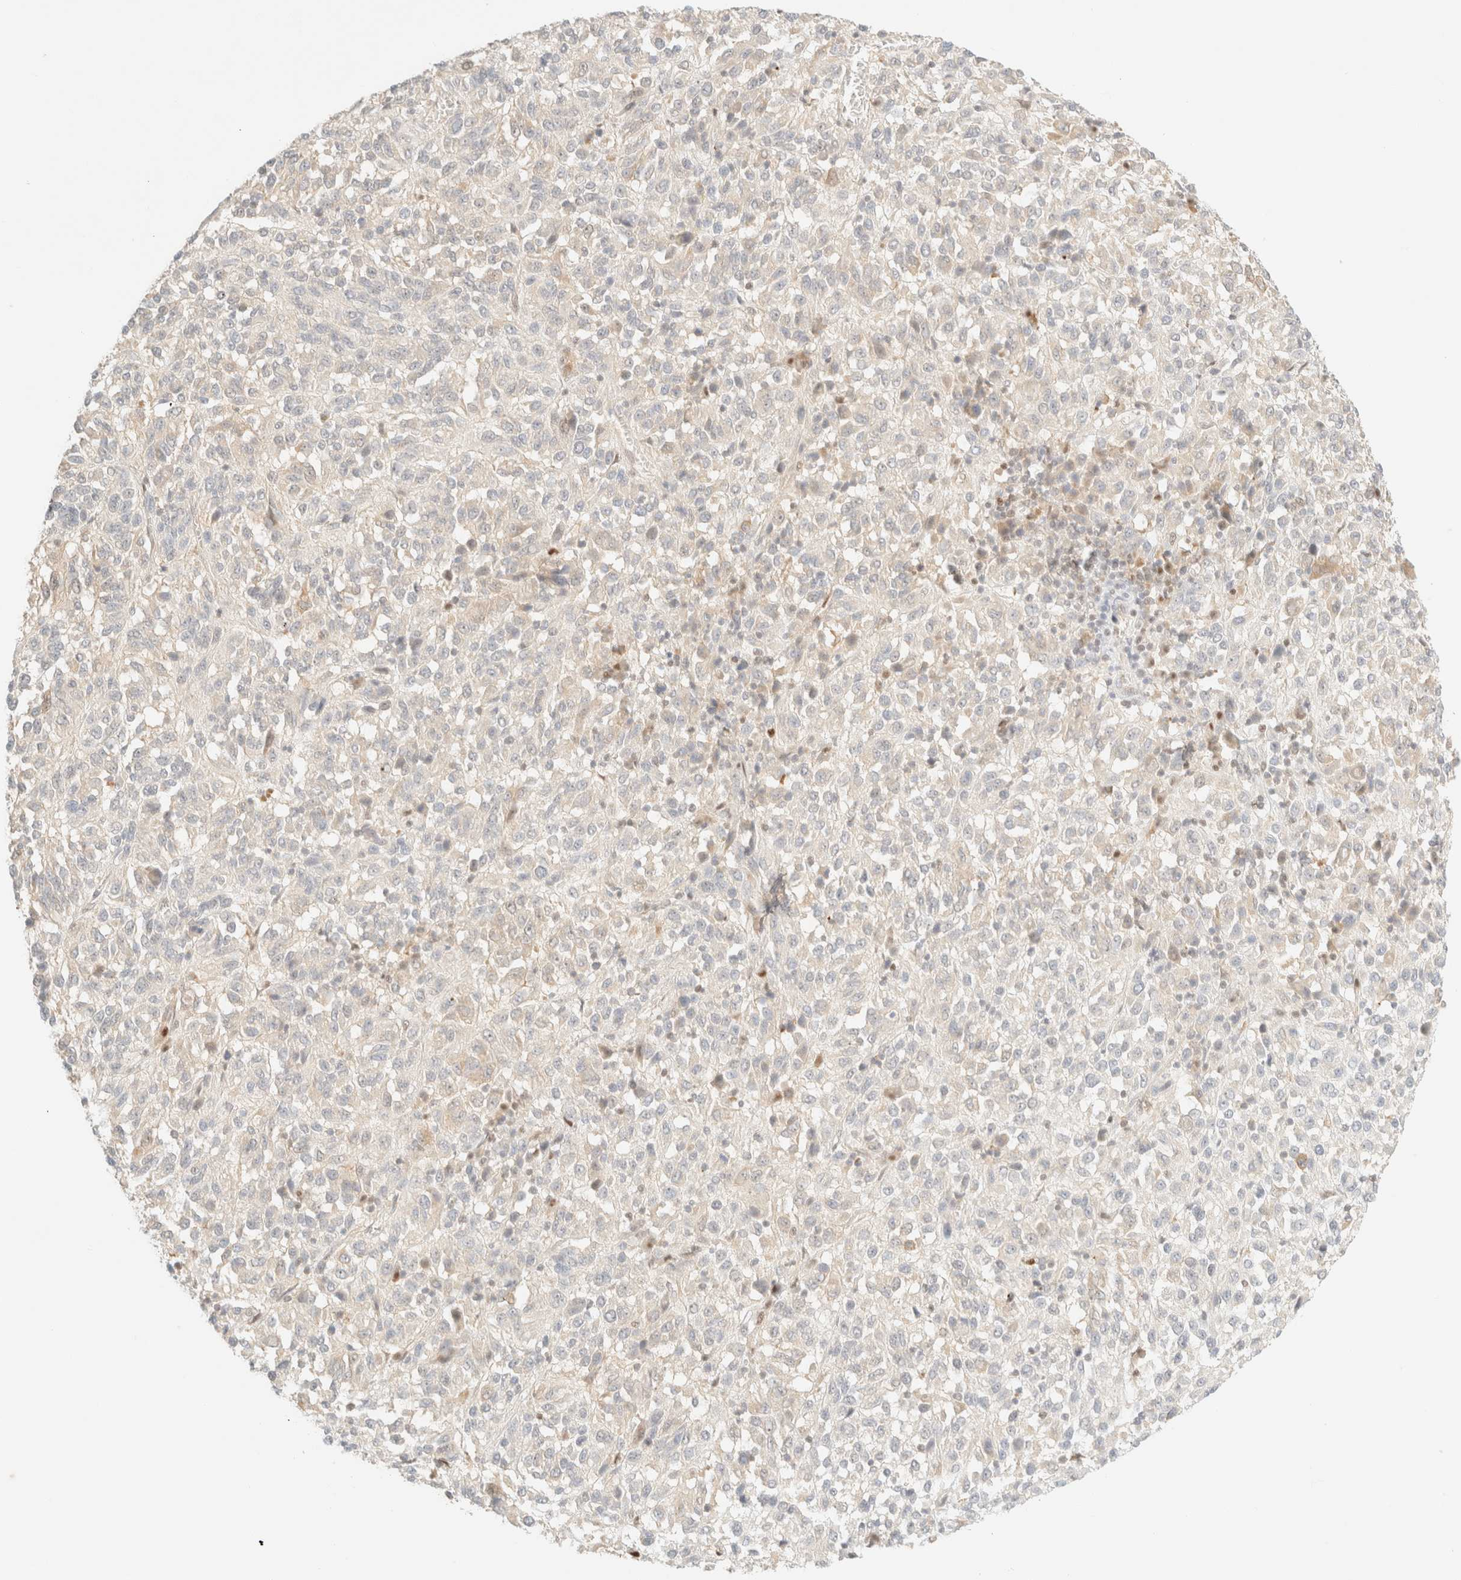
{"staining": {"intensity": "negative", "quantity": "none", "location": "none"}, "tissue": "melanoma", "cell_type": "Tumor cells", "image_type": "cancer", "snomed": [{"axis": "morphology", "description": "Malignant melanoma, Metastatic site"}, {"axis": "topography", "description": "Lung"}], "caption": "Tumor cells show no significant positivity in malignant melanoma (metastatic site). (Stains: DAB immunohistochemistry with hematoxylin counter stain, Microscopy: brightfield microscopy at high magnification).", "gene": "TSR1", "patient": {"sex": "male", "age": 64}}